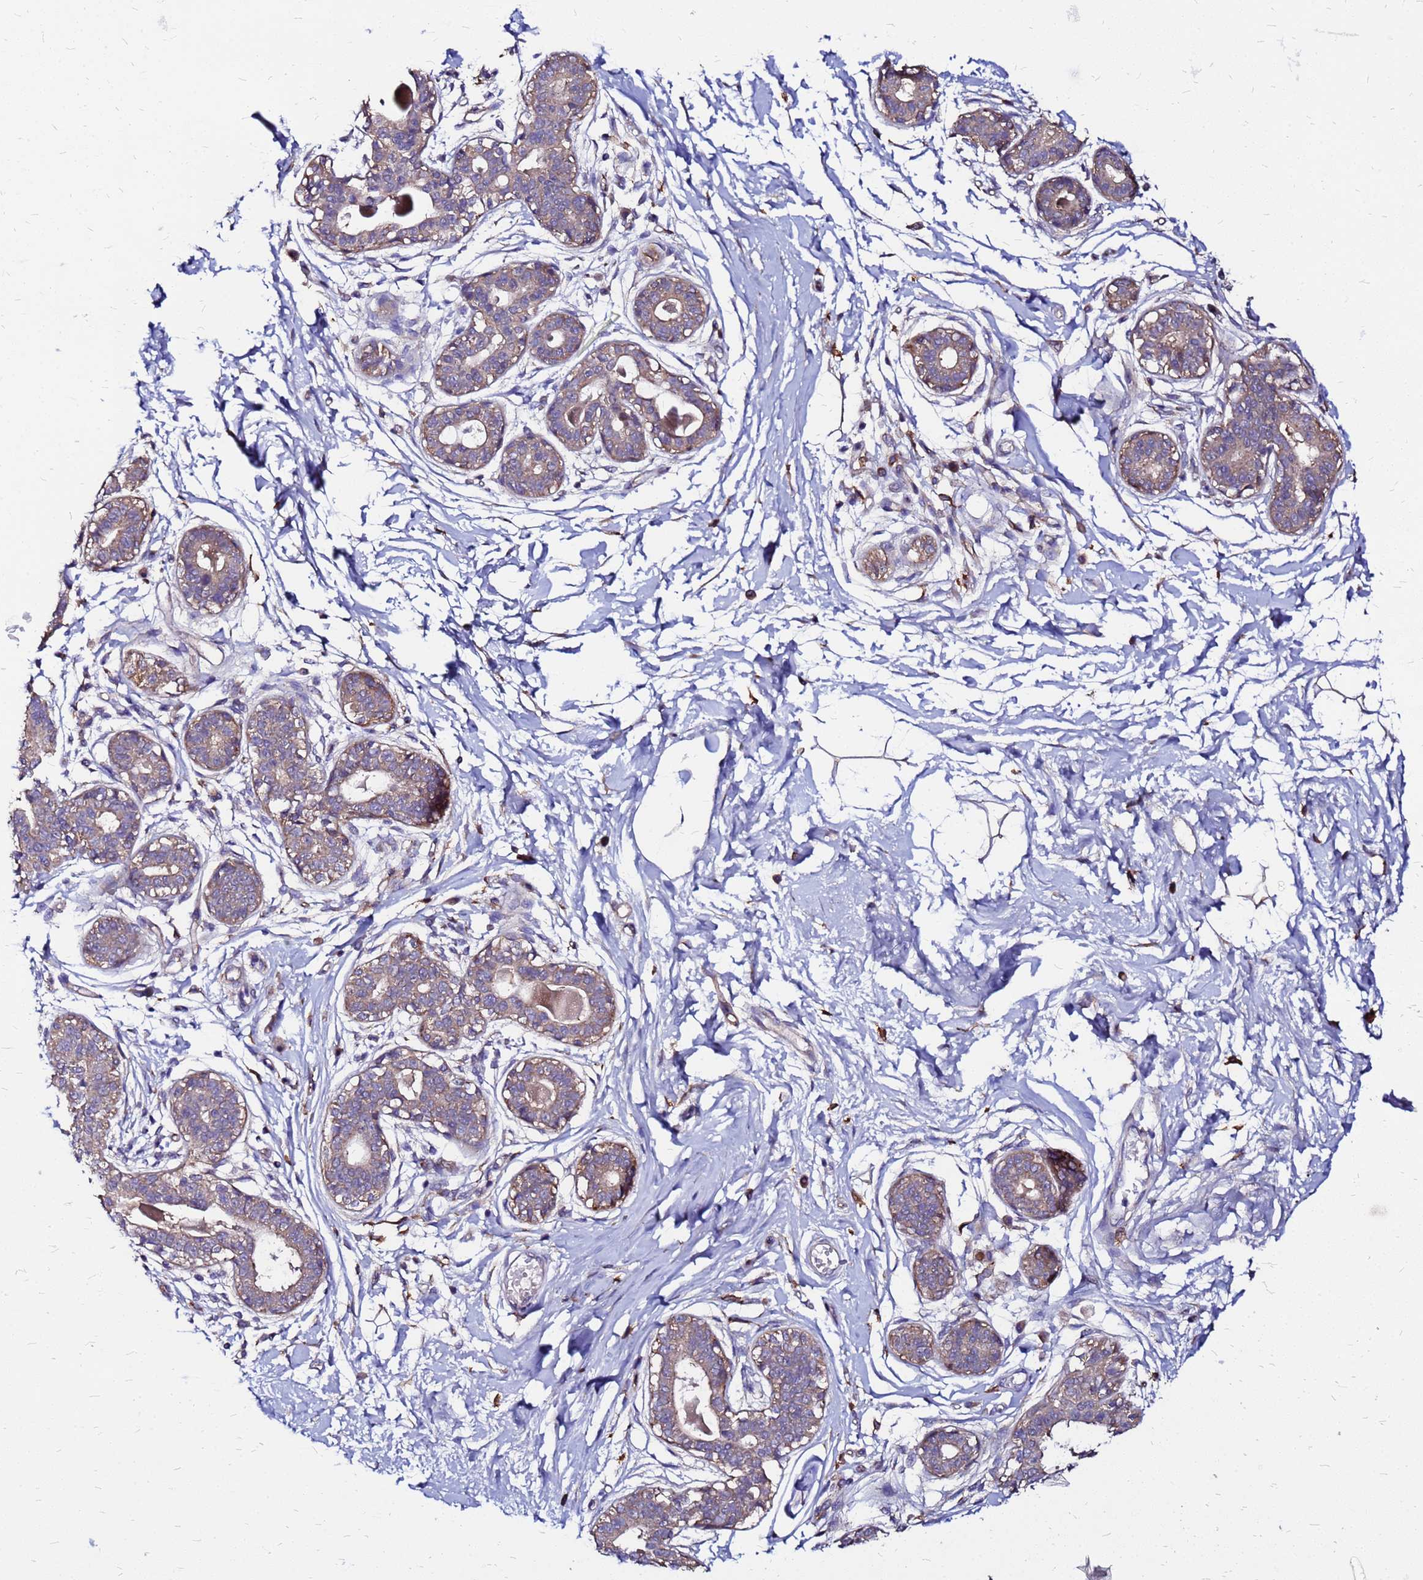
{"staining": {"intensity": "moderate", "quantity": ">75%", "location": "cytoplasmic/membranous"}, "tissue": "breast", "cell_type": "Glandular cells", "image_type": "normal", "snomed": [{"axis": "morphology", "description": "Normal tissue, NOS"}, {"axis": "topography", "description": "Breast"}], "caption": "This image shows immunohistochemistry (IHC) staining of unremarkable breast, with medium moderate cytoplasmic/membranous expression in approximately >75% of glandular cells.", "gene": "ARHGEF35", "patient": {"sex": "female", "age": 45}}